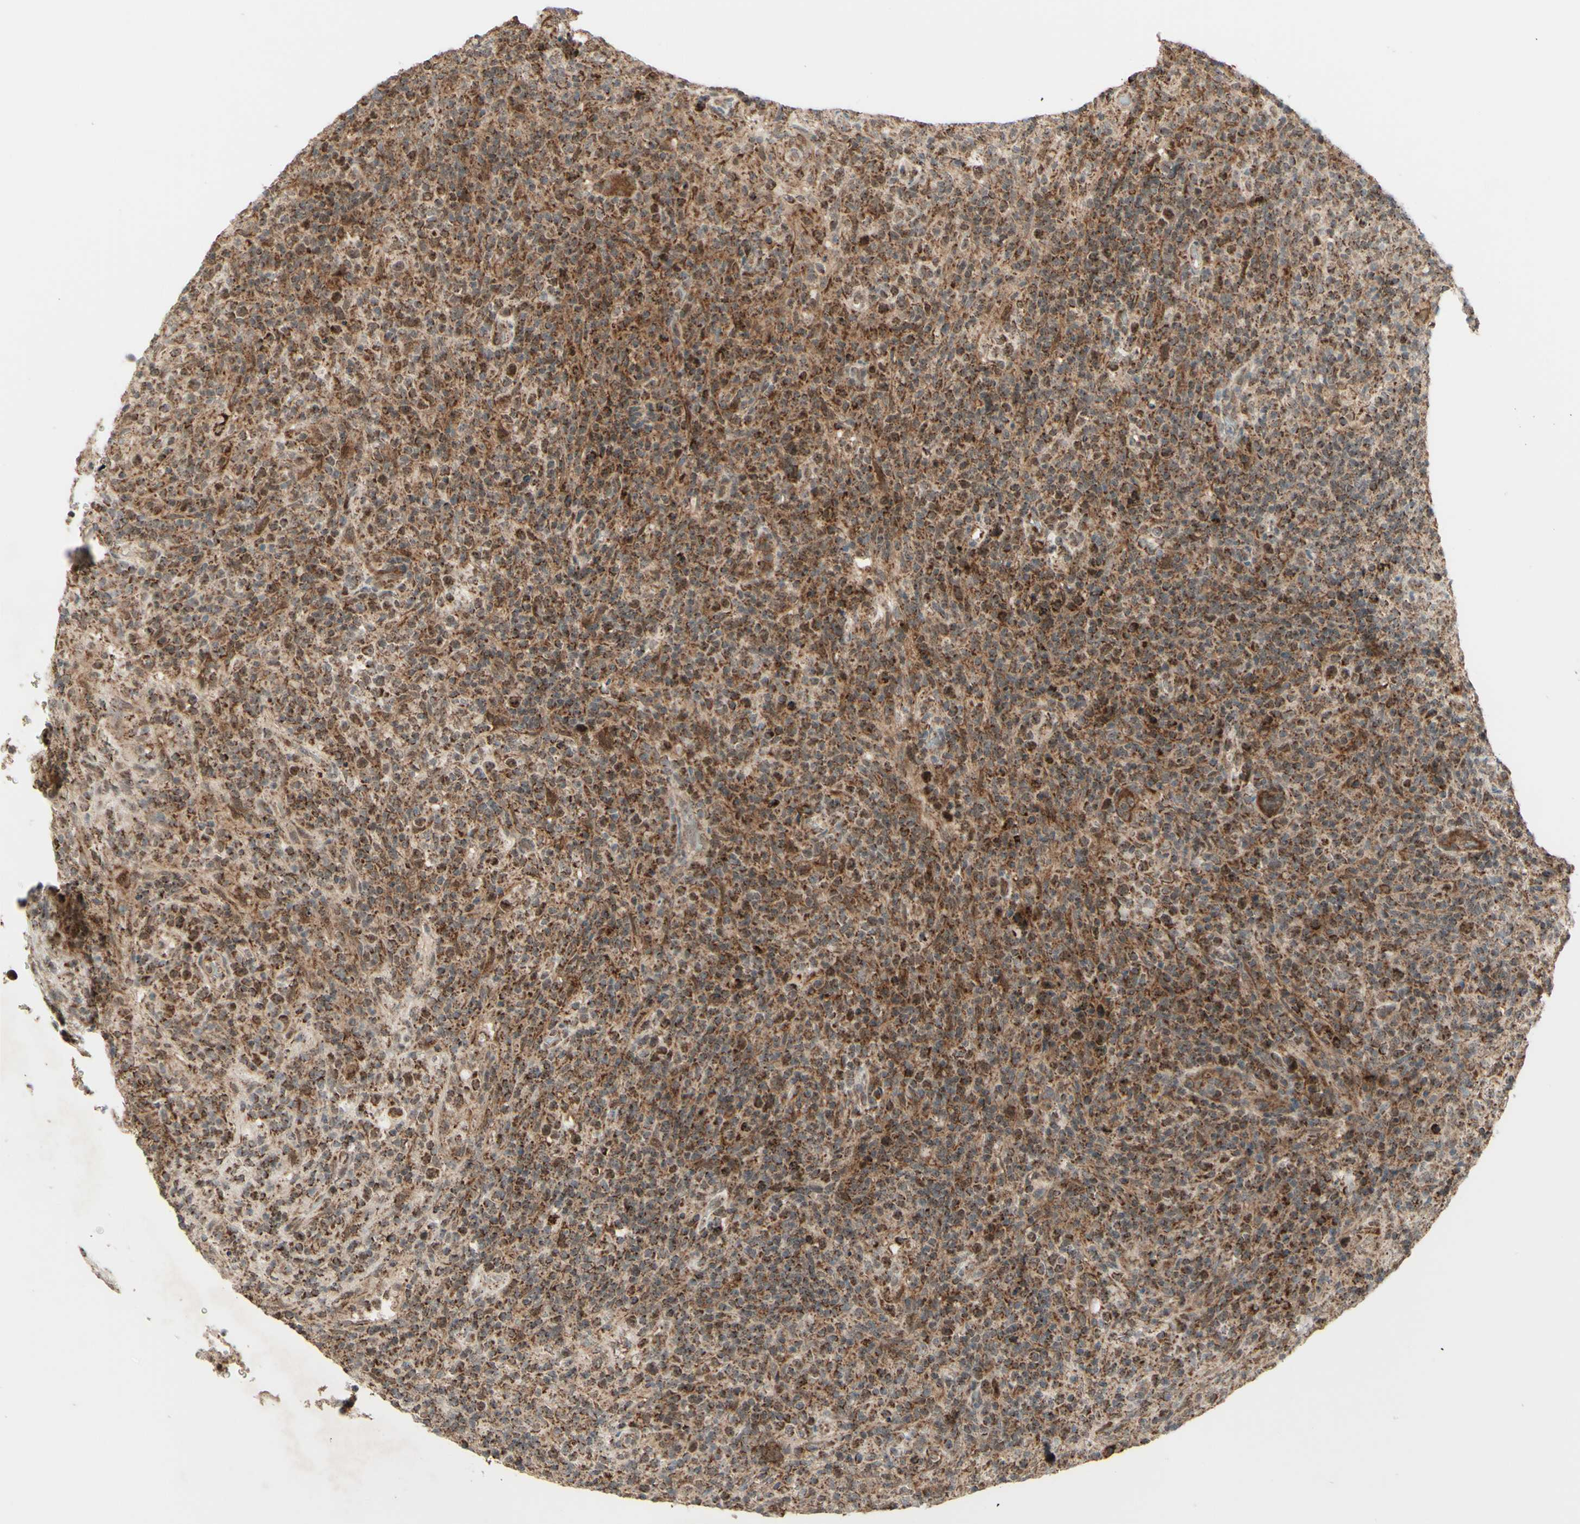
{"staining": {"intensity": "strong", "quantity": ">75%", "location": "cytoplasmic/membranous"}, "tissue": "lymphoma", "cell_type": "Tumor cells", "image_type": "cancer", "snomed": [{"axis": "morphology", "description": "Malignant lymphoma, non-Hodgkin's type, High grade"}, {"axis": "topography", "description": "Lymph node"}], "caption": "This is an image of immunohistochemistry staining of malignant lymphoma, non-Hodgkin's type (high-grade), which shows strong staining in the cytoplasmic/membranous of tumor cells.", "gene": "DHRS3", "patient": {"sex": "female", "age": 76}}